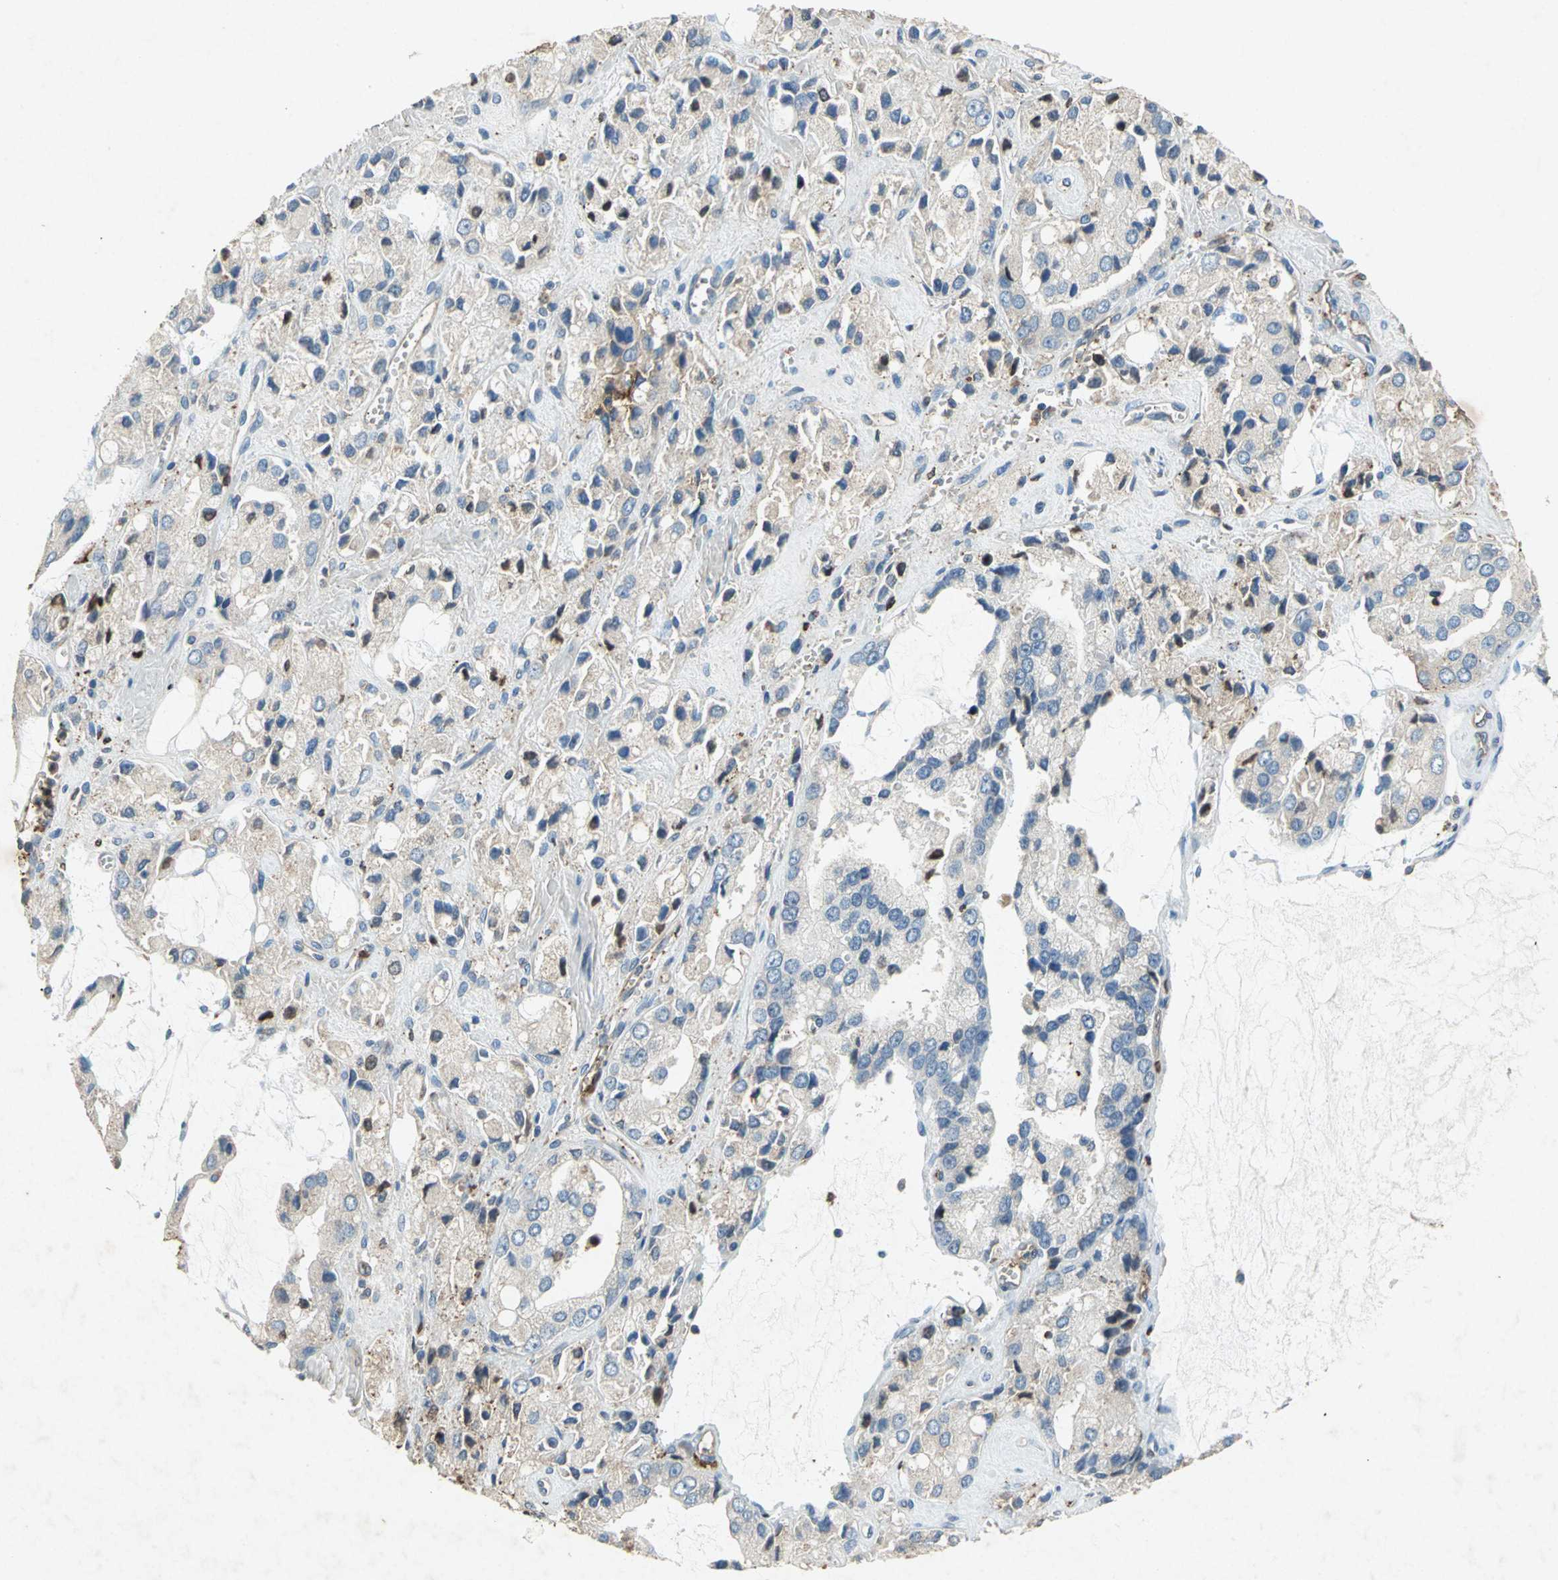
{"staining": {"intensity": "weak", "quantity": "25%-75%", "location": "cytoplasmic/membranous"}, "tissue": "prostate cancer", "cell_type": "Tumor cells", "image_type": "cancer", "snomed": [{"axis": "morphology", "description": "Adenocarcinoma, High grade"}, {"axis": "topography", "description": "Prostate"}], "caption": "Human prostate cancer (adenocarcinoma (high-grade)) stained with a brown dye shows weak cytoplasmic/membranous positive positivity in about 25%-75% of tumor cells.", "gene": "CCR6", "patient": {"sex": "male", "age": 67}}